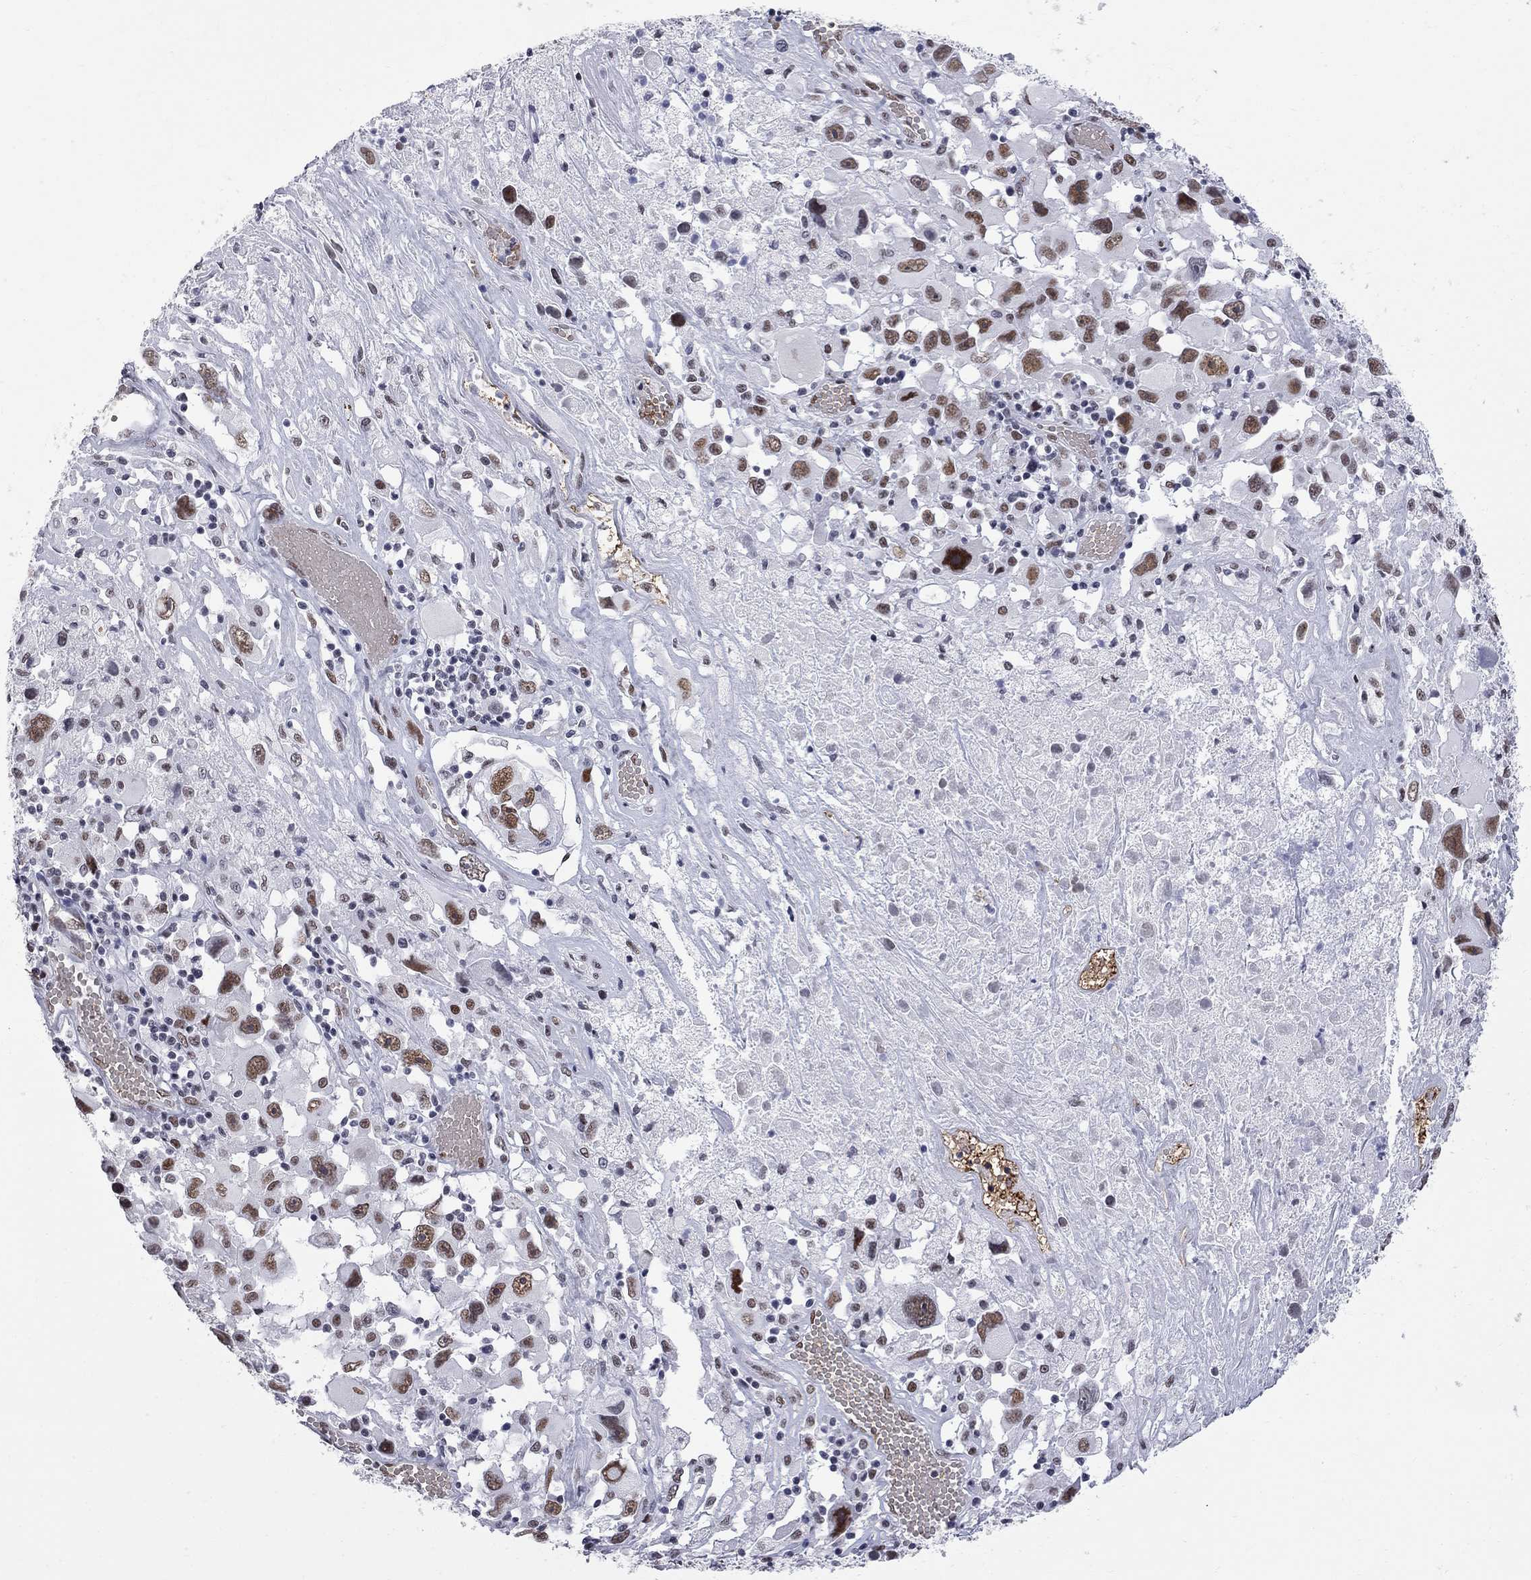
{"staining": {"intensity": "moderate", "quantity": ">75%", "location": "nuclear"}, "tissue": "melanoma", "cell_type": "Tumor cells", "image_type": "cancer", "snomed": [{"axis": "morphology", "description": "Malignant melanoma, Metastatic site"}, {"axis": "topography", "description": "Soft tissue"}], "caption": "Moderate nuclear protein staining is present in approximately >75% of tumor cells in melanoma.", "gene": "ZBTB47", "patient": {"sex": "male", "age": 50}}